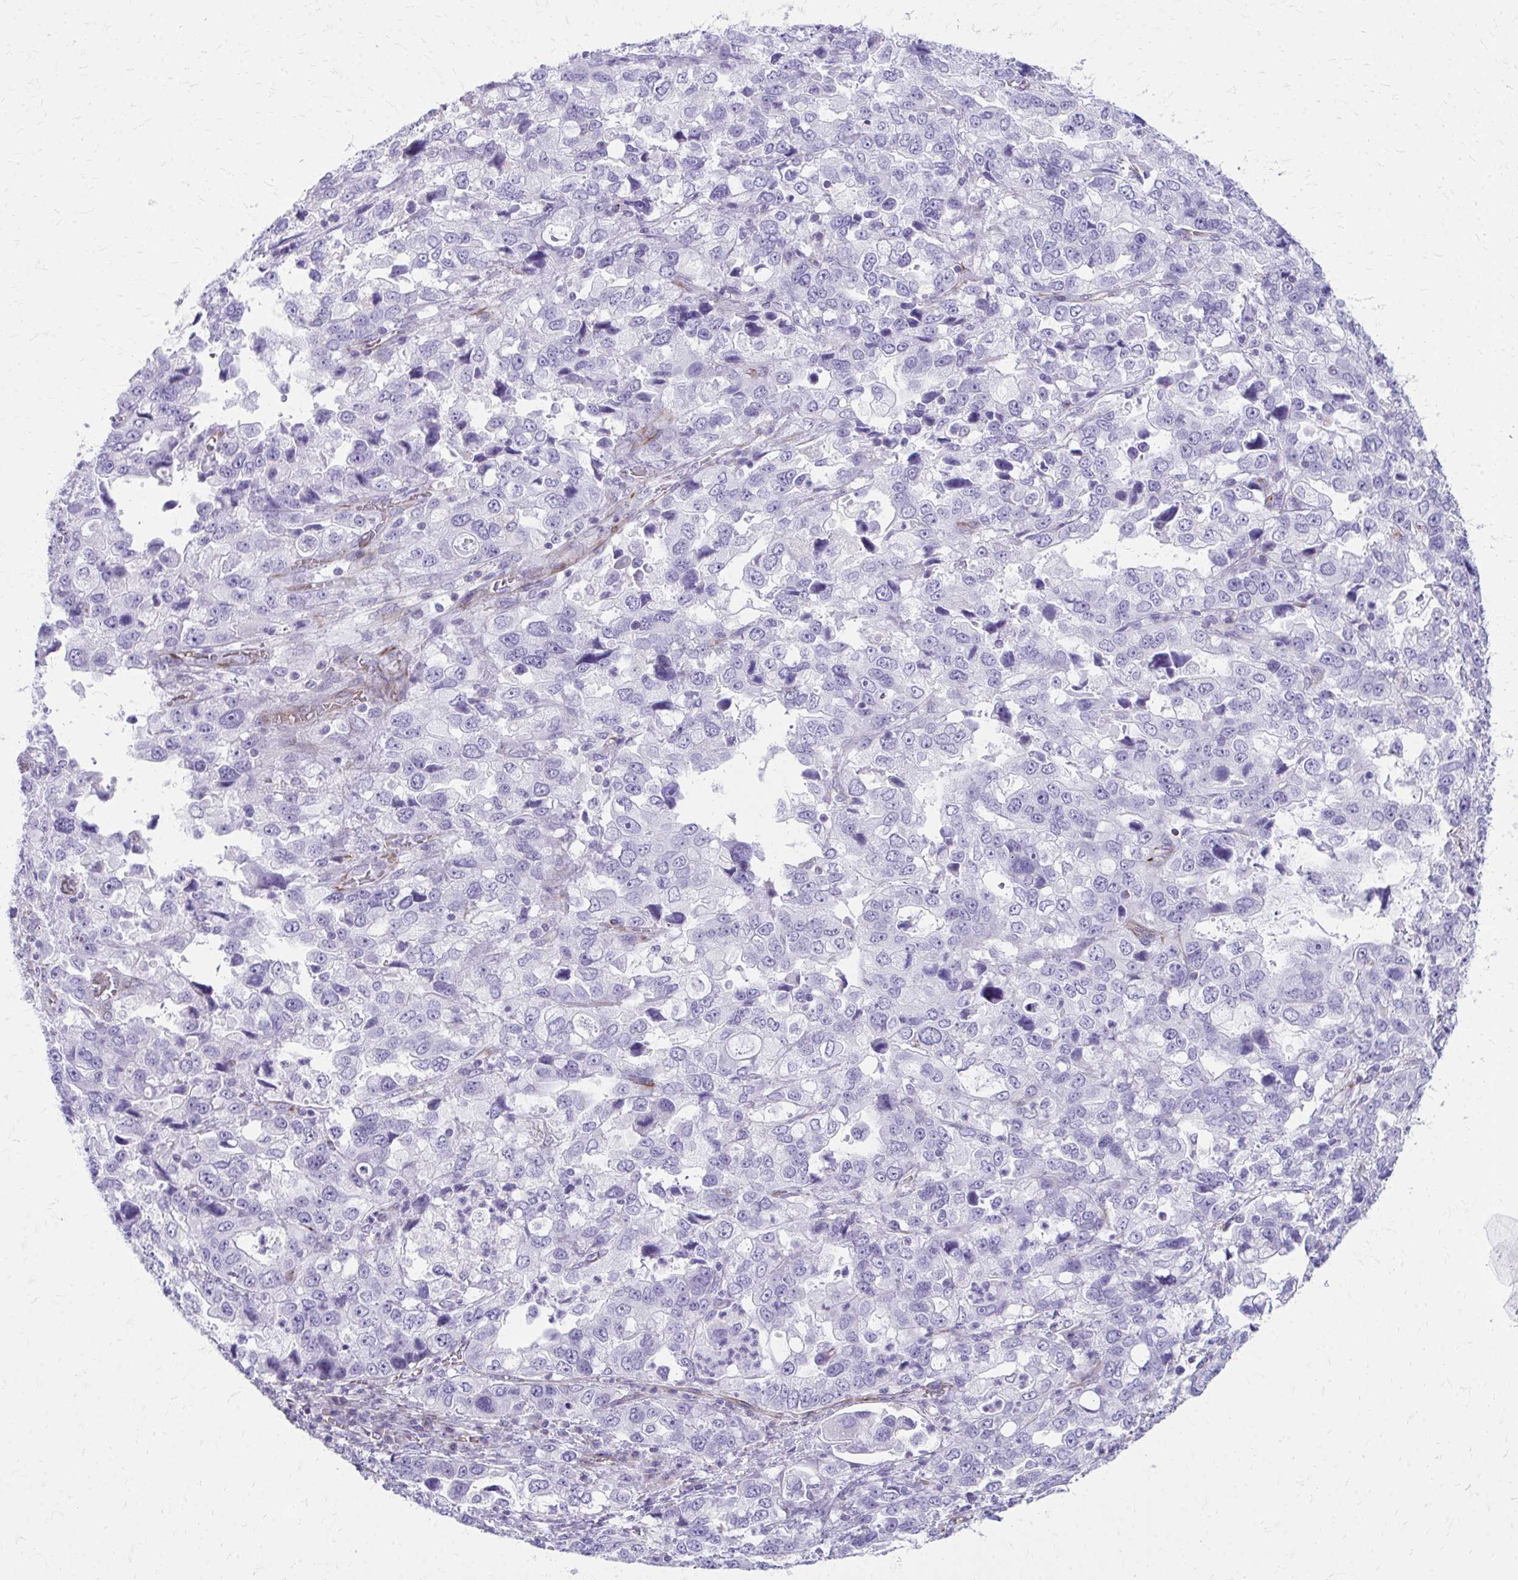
{"staining": {"intensity": "negative", "quantity": "none", "location": "none"}, "tissue": "stomach cancer", "cell_type": "Tumor cells", "image_type": "cancer", "snomed": [{"axis": "morphology", "description": "Adenocarcinoma, NOS"}, {"axis": "topography", "description": "Stomach, upper"}], "caption": "IHC photomicrograph of human adenocarcinoma (stomach) stained for a protein (brown), which demonstrates no expression in tumor cells.", "gene": "TRIM6", "patient": {"sex": "female", "age": 81}}